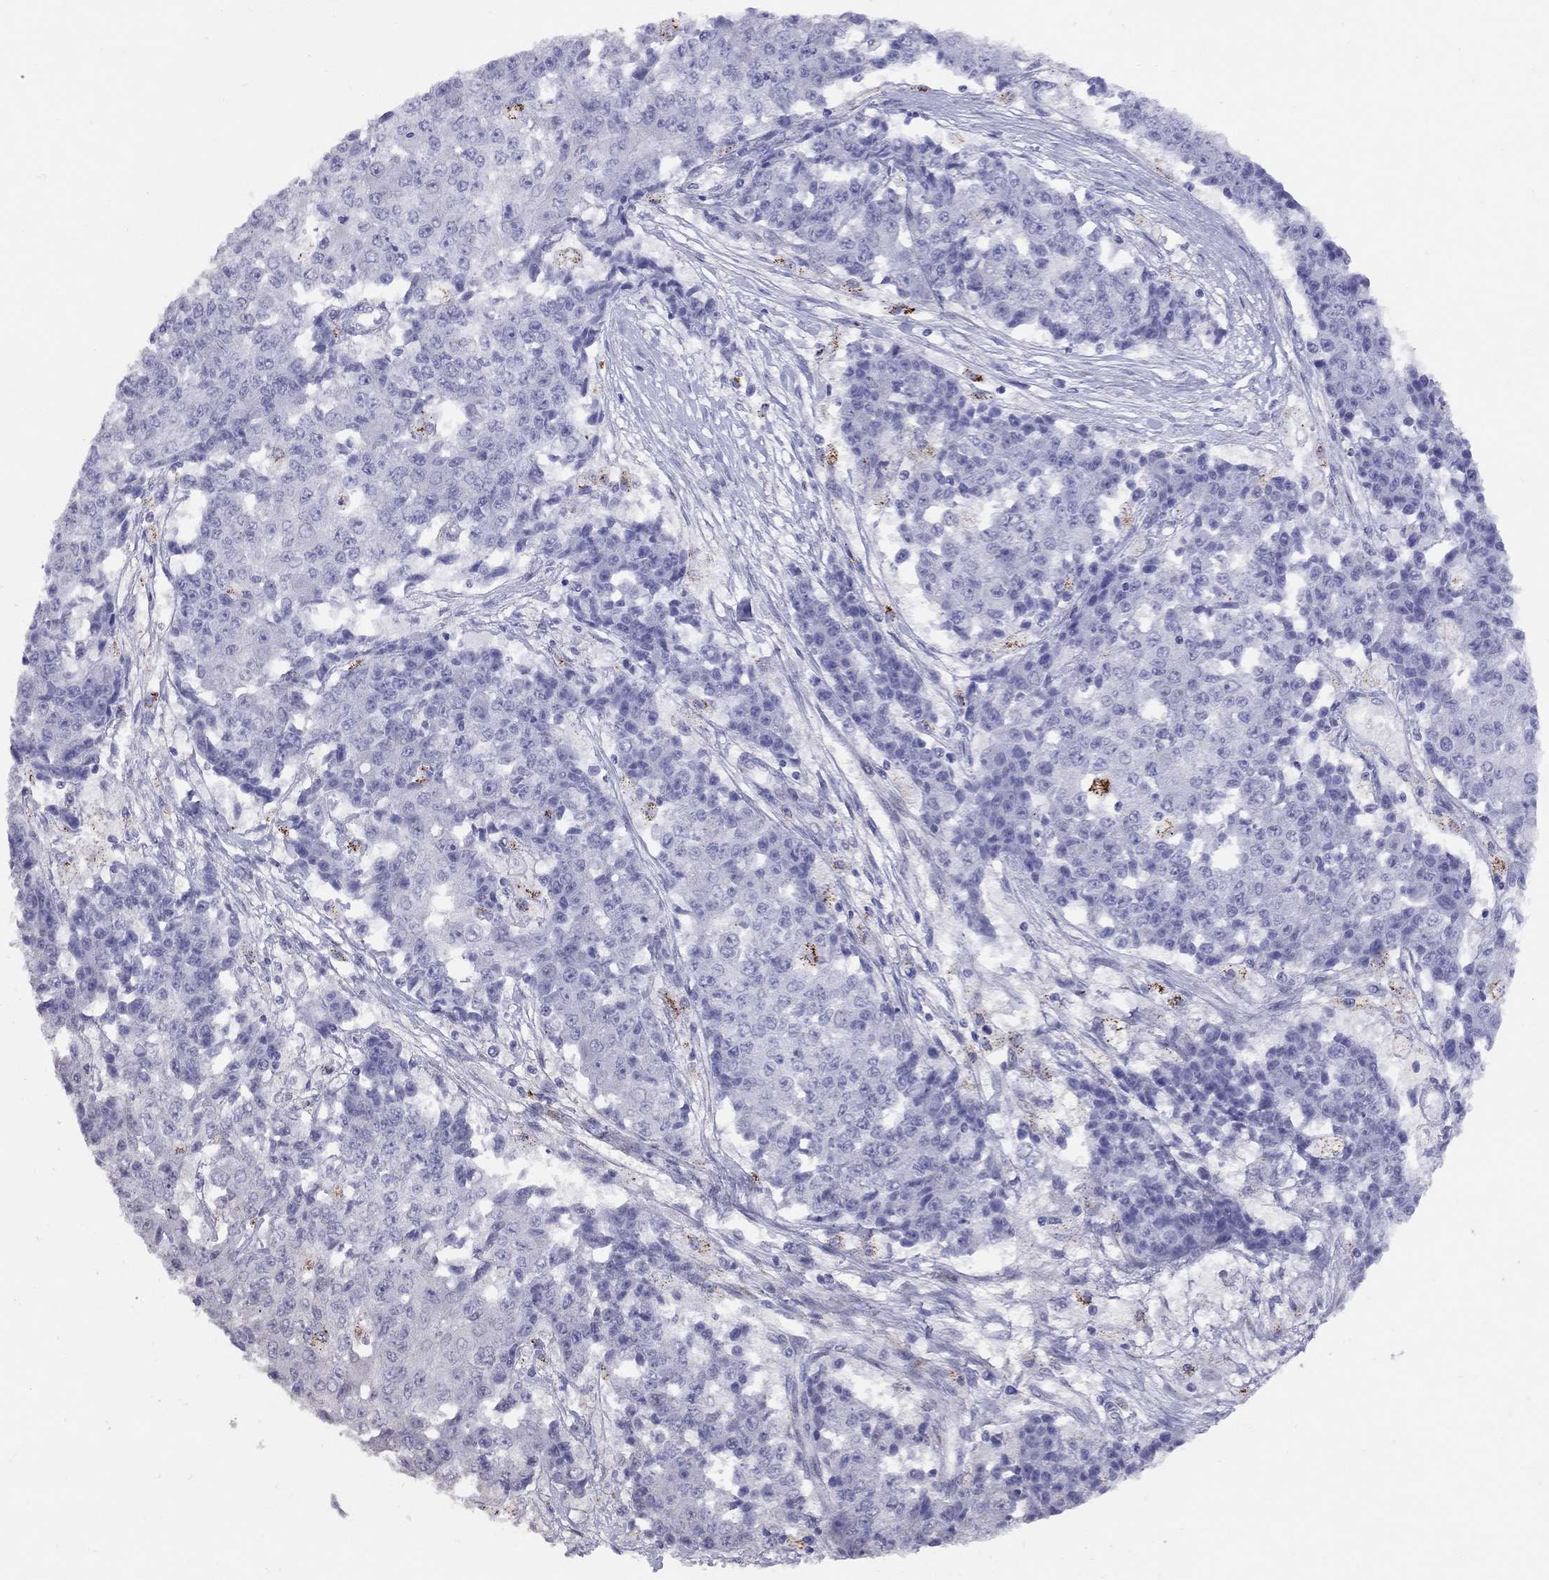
{"staining": {"intensity": "negative", "quantity": "none", "location": "none"}, "tissue": "ovarian cancer", "cell_type": "Tumor cells", "image_type": "cancer", "snomed": [{"axis": "morphology", "description": "Carcinoma, endometroid"}, {"axis": "topography", "description": "Ovary"}], "caption": "The micrograph demonstrates no staining of tumor cells in ovarian cancer.", "gene": "MAGEB4", "patient": {"sex": "female", "age": 42}}